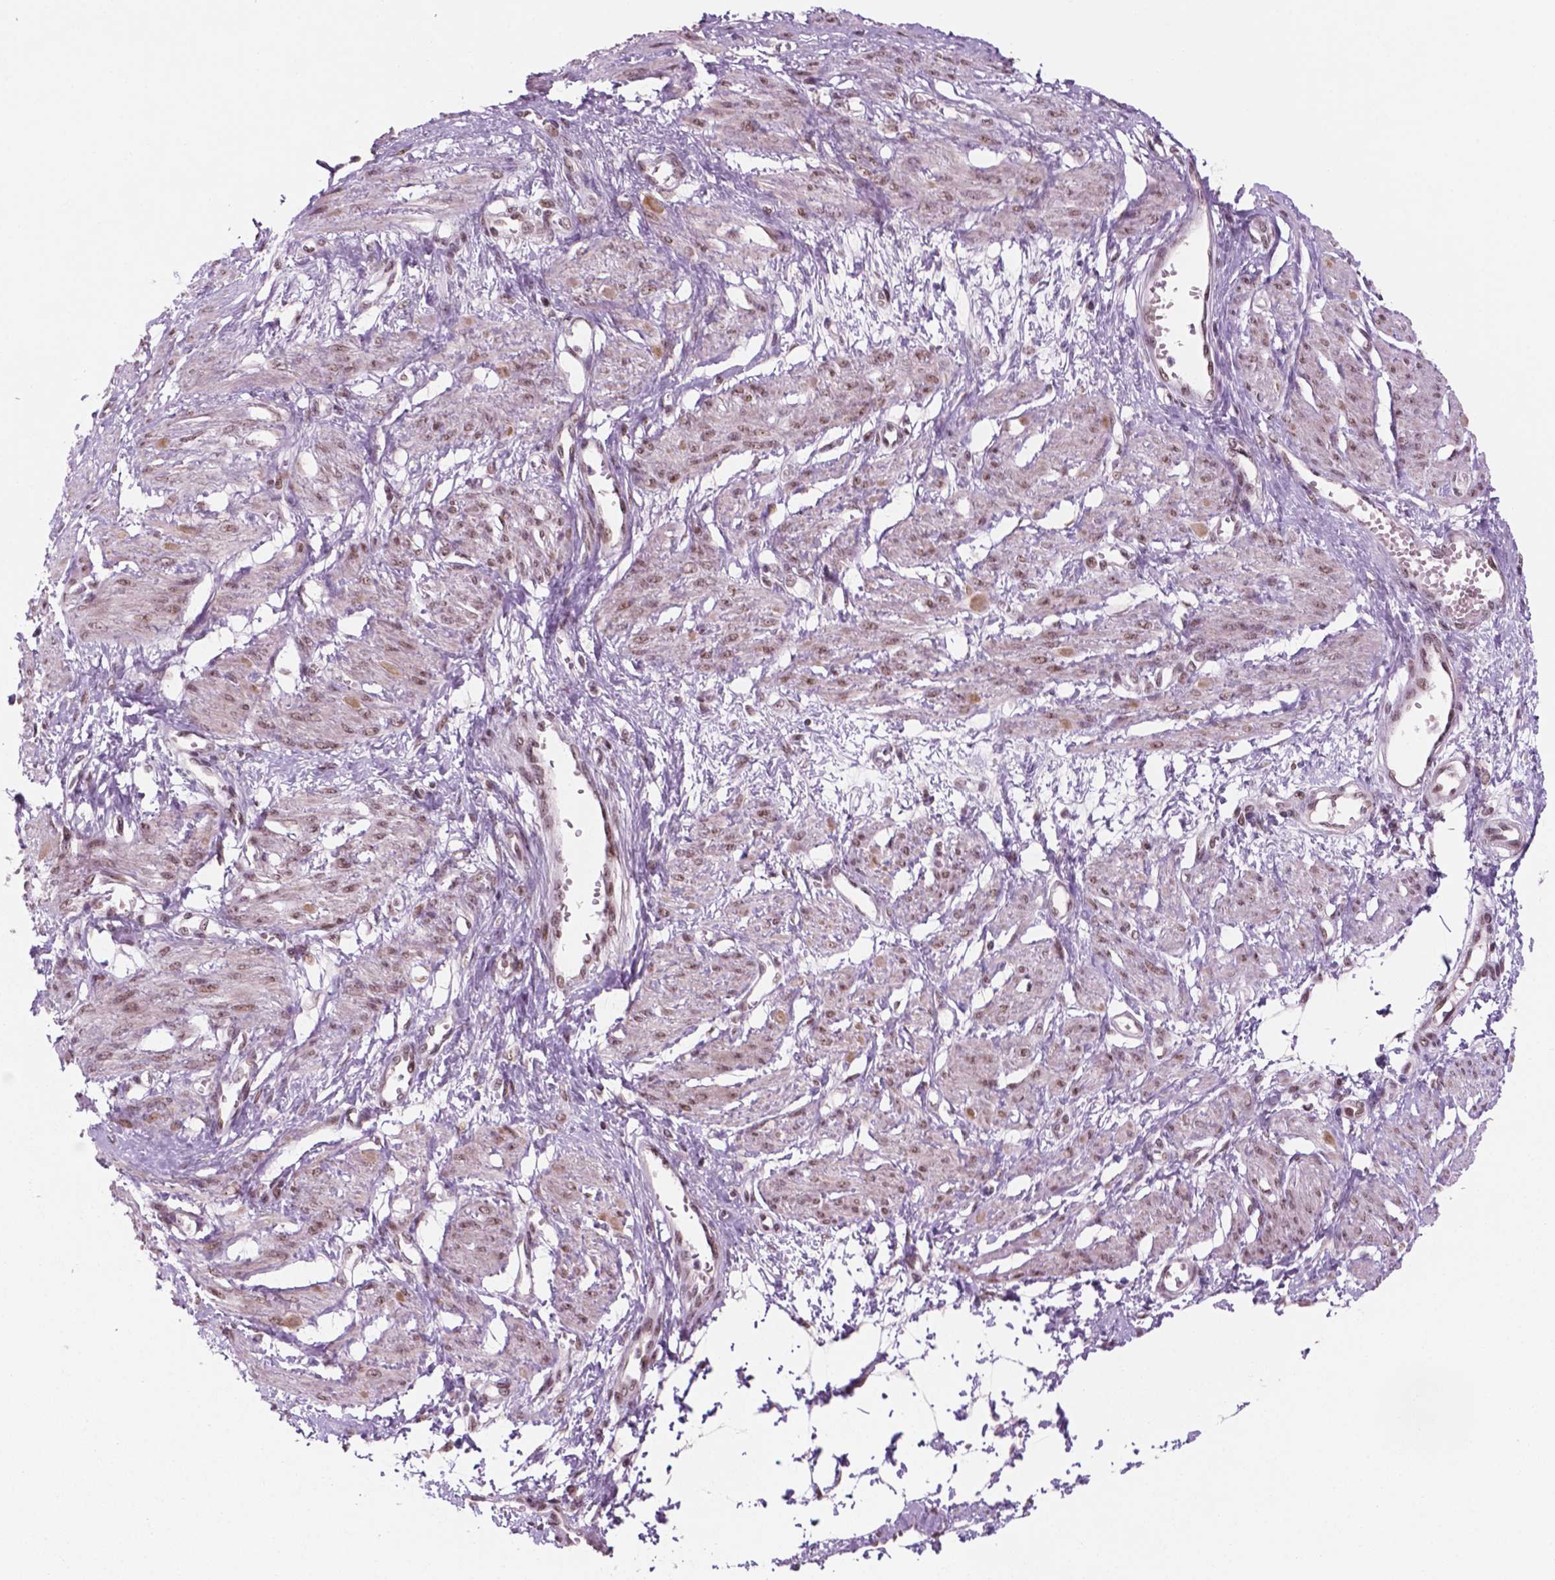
{"staining": {"intensity": "moderate", "quantity": ">75%", "location": "nuclear"}, "tissue": "smooth muscle", "cell_type": "Smooth muscle cells", "image_type": "normal", "snomed": [{"axis": "morphology", "description": "Normal tissue, NOS"}, {"axis": "topography", "description": "Smooth muscle"}, {"axis": "topography", "description": "Uterus"}], "caption": "A medium amount of moderate nuclear positivity is present in about >75% of smooth muscle cells in benign smooth muscle. (DAB (3,3'-diaminobenzidine) IHC with brightfield microscopy, high magnification).", "gene": "POLR2E", "patient": {"sex": "female", "age": 39}}